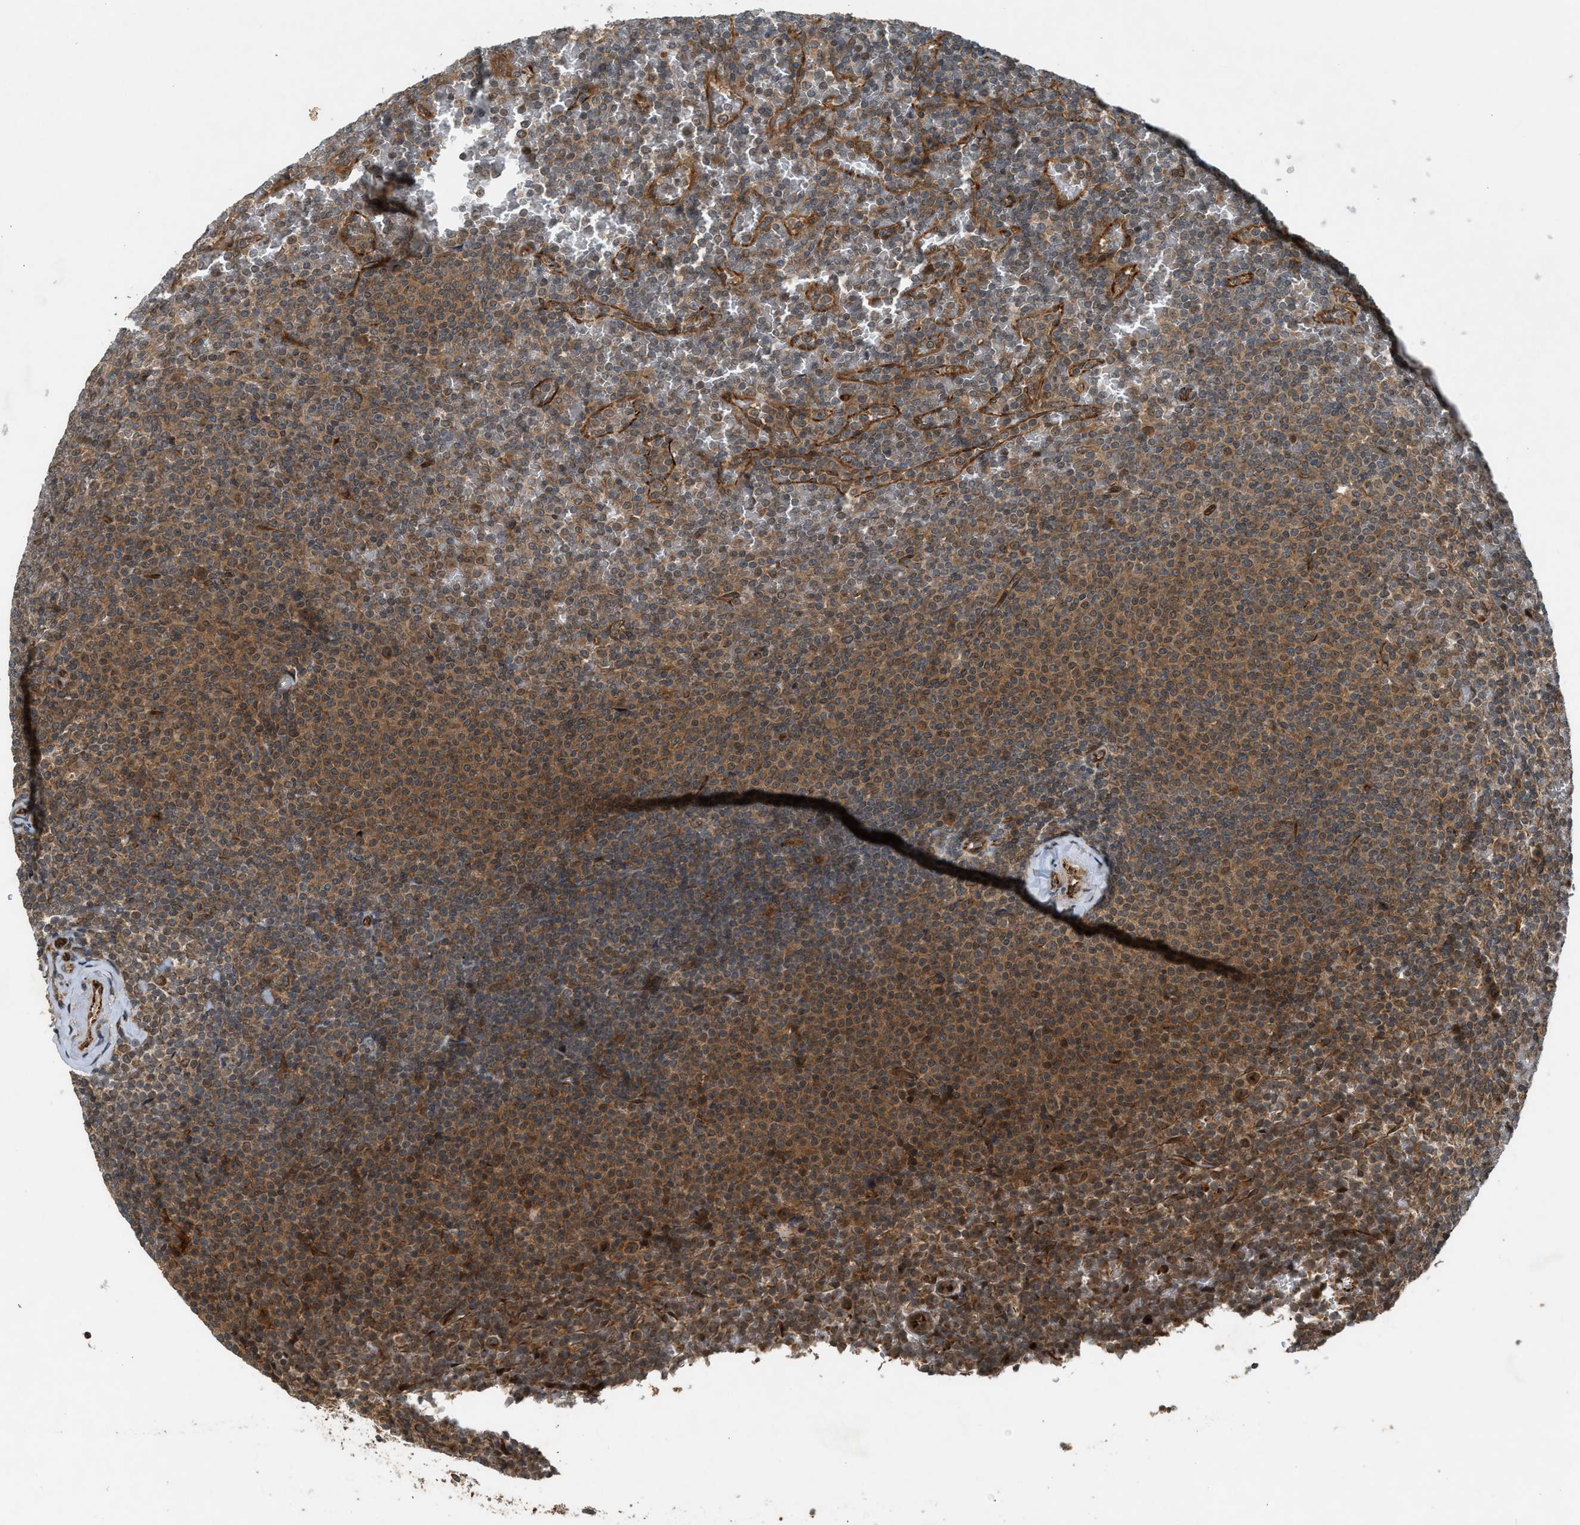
{"staining": {"intensity": "moderate", "quantity": ">75%", "location": "cytoplasmic/membranous"}, "tissue": "lymphoma", "cell_type": "Tumor cells", "image_type": "cancer", "snomed": [{"axis": "morphology", "description": "Malignant lymphoma, non-Hodgkin's type, Low grade"}, {"axis": "topography", "description": "Spleen"}], "caption": "DAB immunohistochemical staining of lymphoma demonstrates moderate cytoplasmic/membranous protein expression in approximately >75% of tumor cells. (IHC, brightfield microscopy, high magnification).", "gene": "TXNL1", "patient": {"sex": "female", "age": 77}}